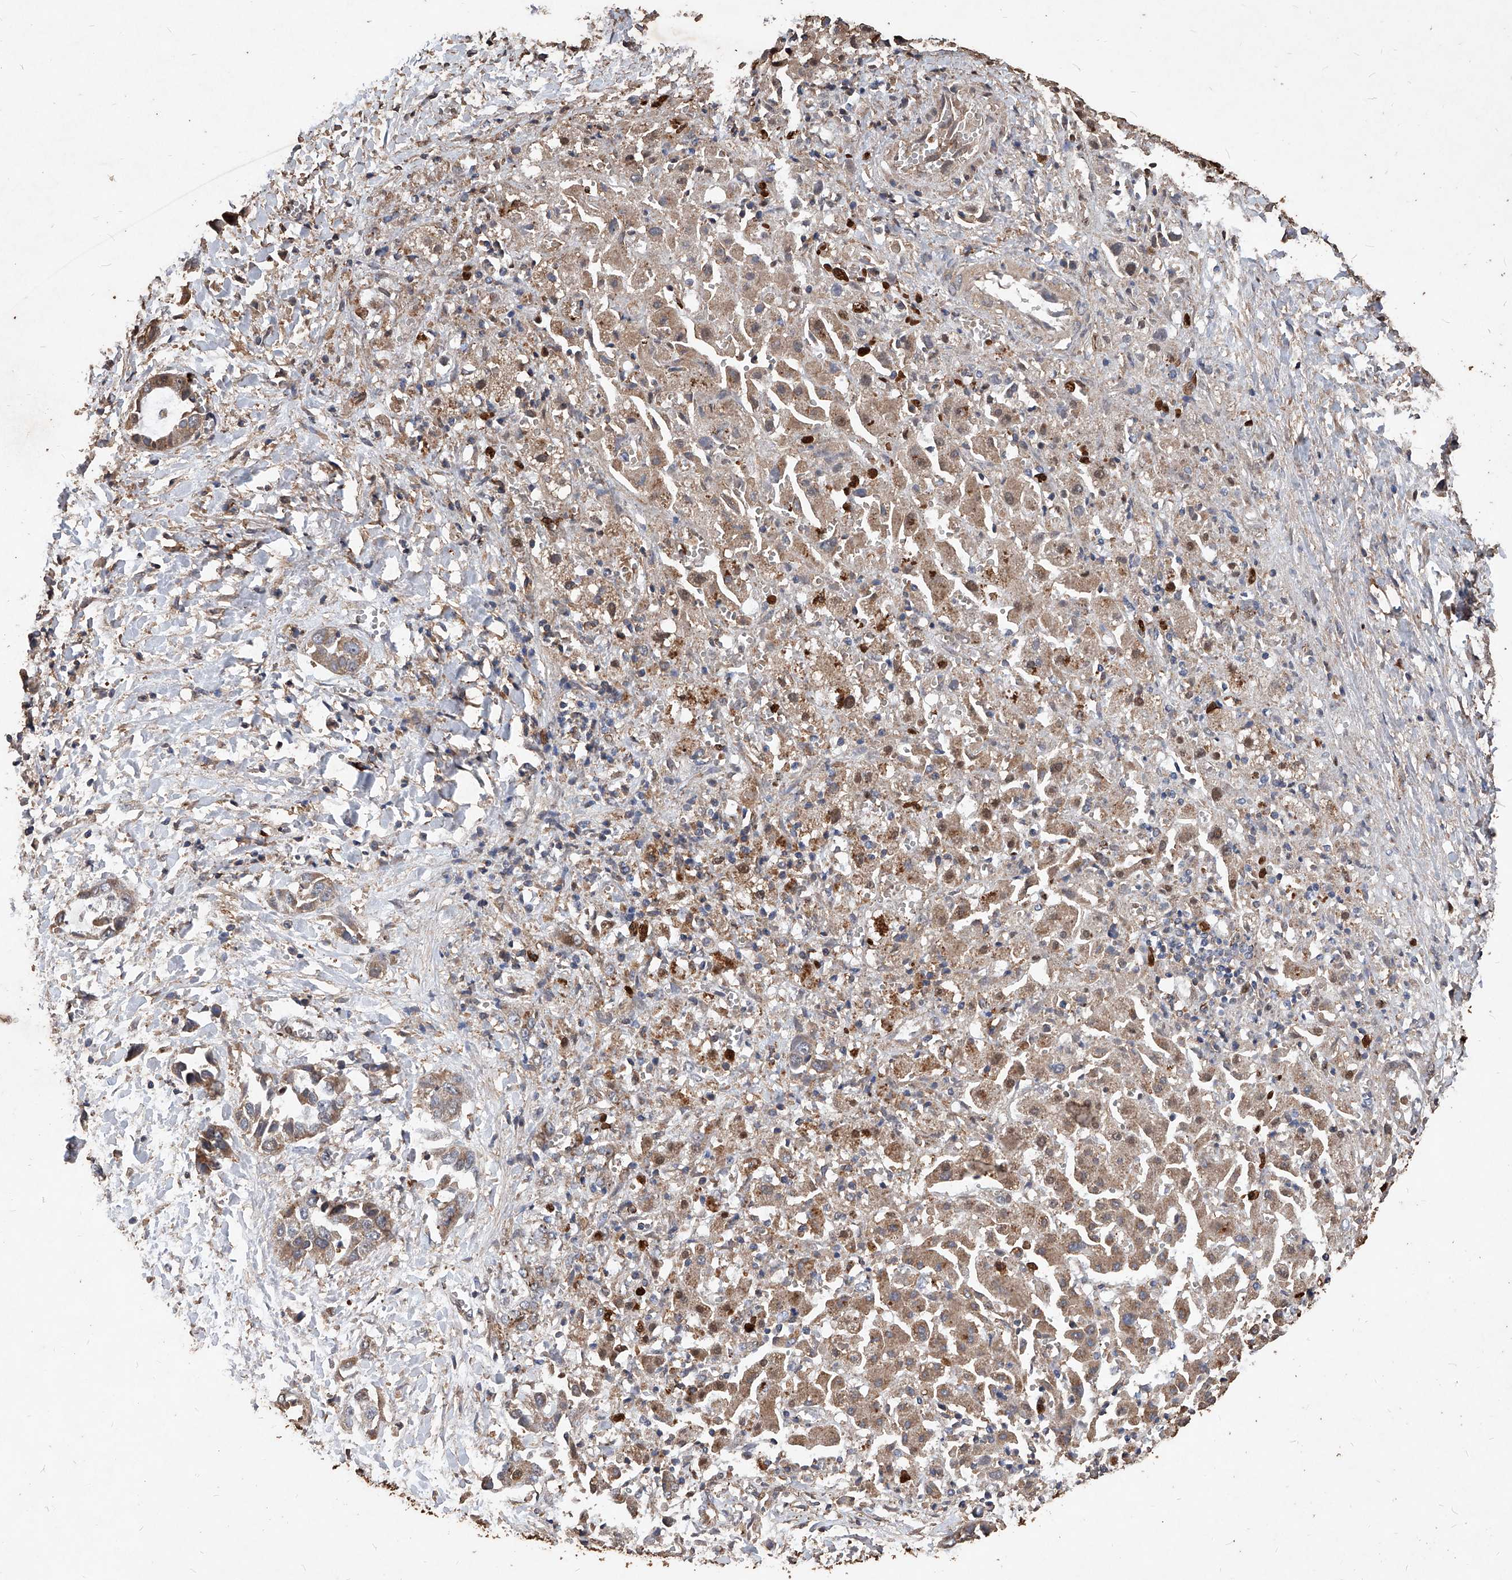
{"staining": {"intensity": "weak", "quantity": ">75%", "location": "cytoplasmic/membranous"}, "tissue": "liver cancer", "cell_type": "Tumor cells", "image_type": "cancer", "snomed": [{"axis": "morphology", "description": "Cholangiocarcinoma"}, {"axis": "topography", "description": "Liver"}], "caption": "Liver cholangiocarcinoma stained for a protein reveals weak cytoplasmic/membranous positivity in tumor cells.", "gene": "UCP2", "patient": {"sex": "female", "age": 52}}